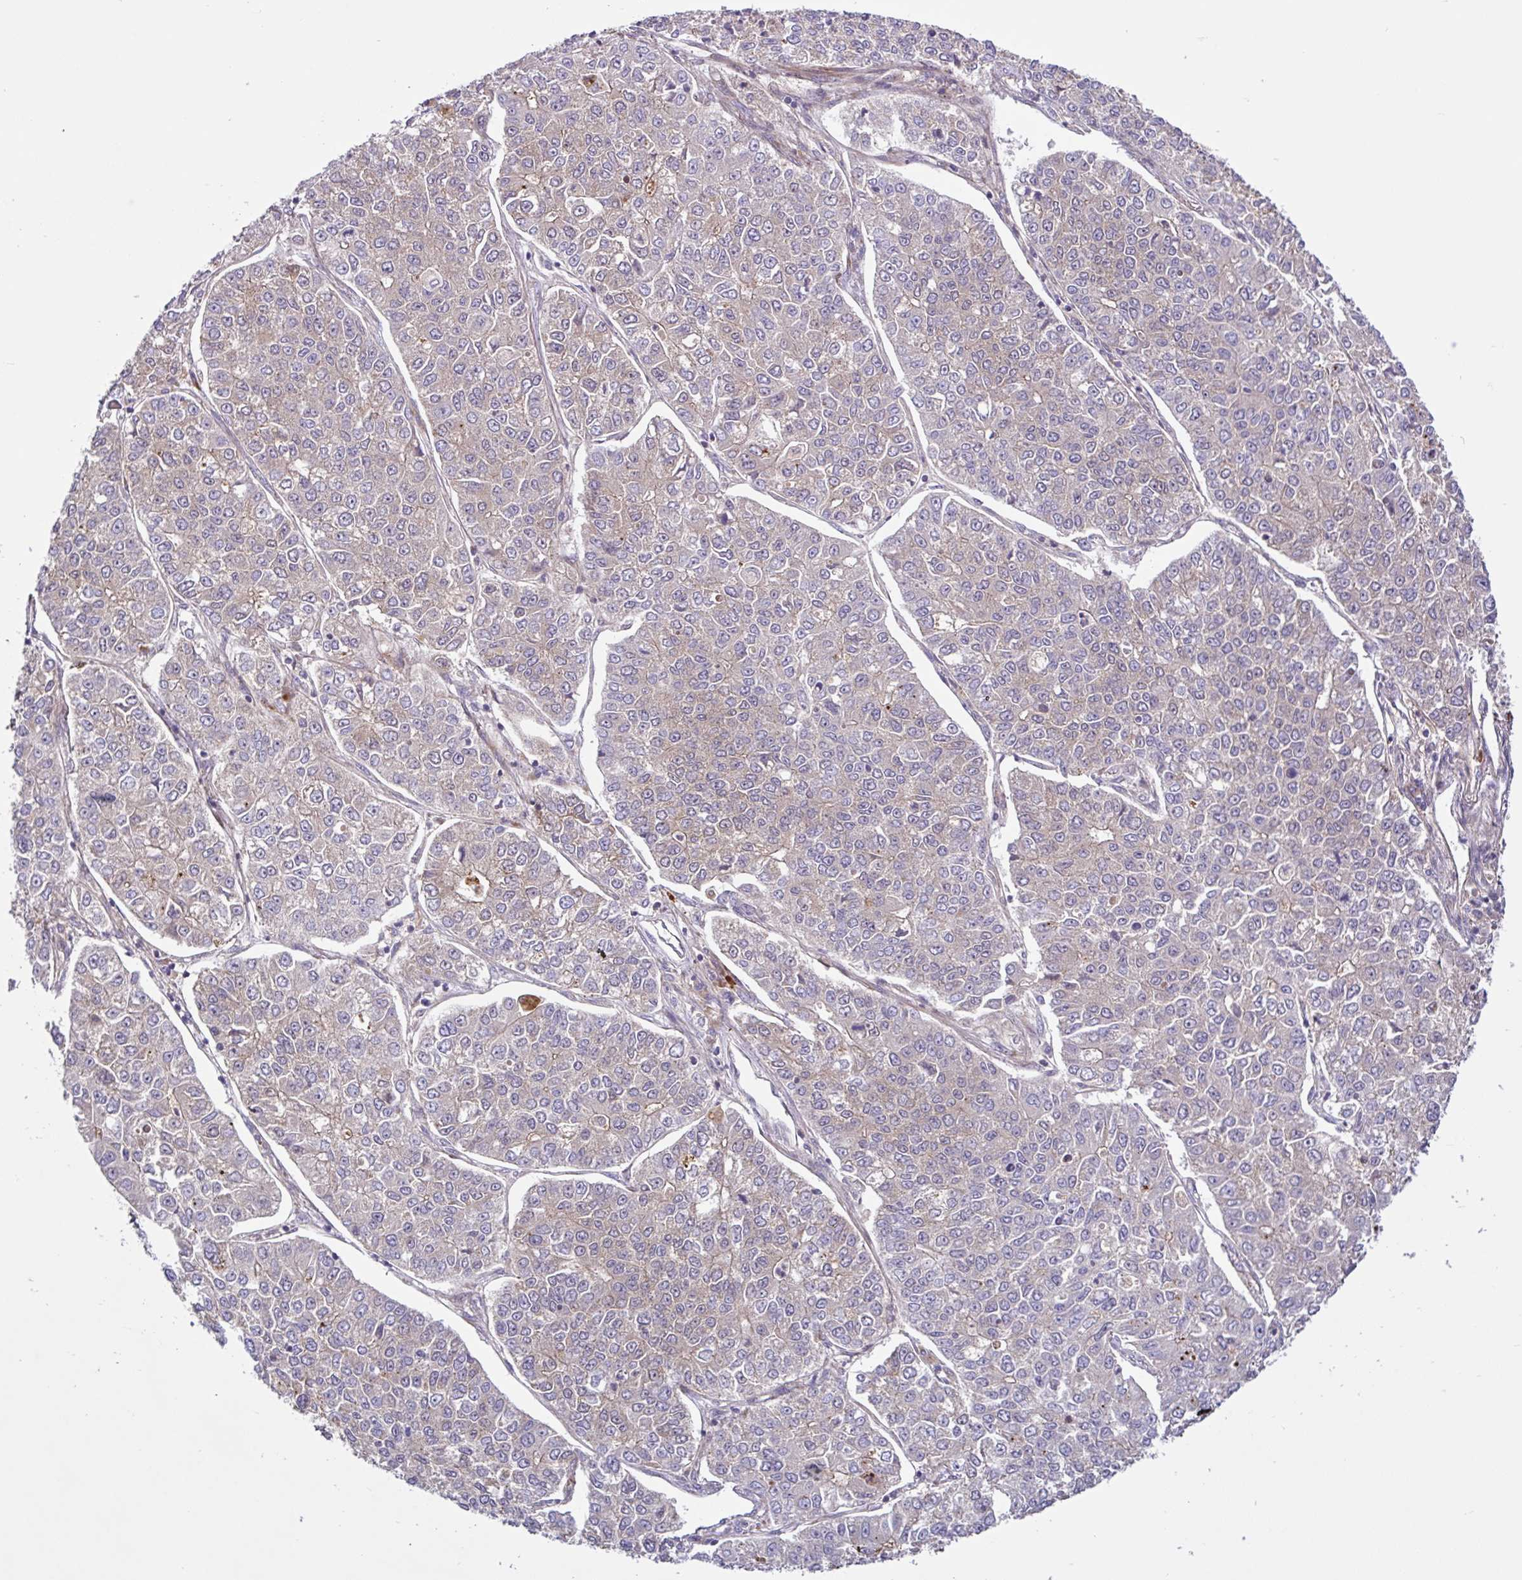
{"staining": {"intensity": "weak", "quantity": "25%-75%", "location": "cytoplasmic/membranous"}, "tissue": "lung cancer", "cell_type": "Tumor cells", "image_type": "cancer", "snomed": [{"axis": "morphology", "description": "Adenocarcinoma, NOS"}, {"axis": "topography", "description": "Lung"}], "caption": "Tumor cells demonstrate low levels of weak cytoplasmic/membranous expression in about 25%-75% of cells in lung adenocarcinoma. (DAB IHC with brightfield microscopy, high magnification).", "gene": "NTPCR", "patient": {"sex": "male", "age": 49}}